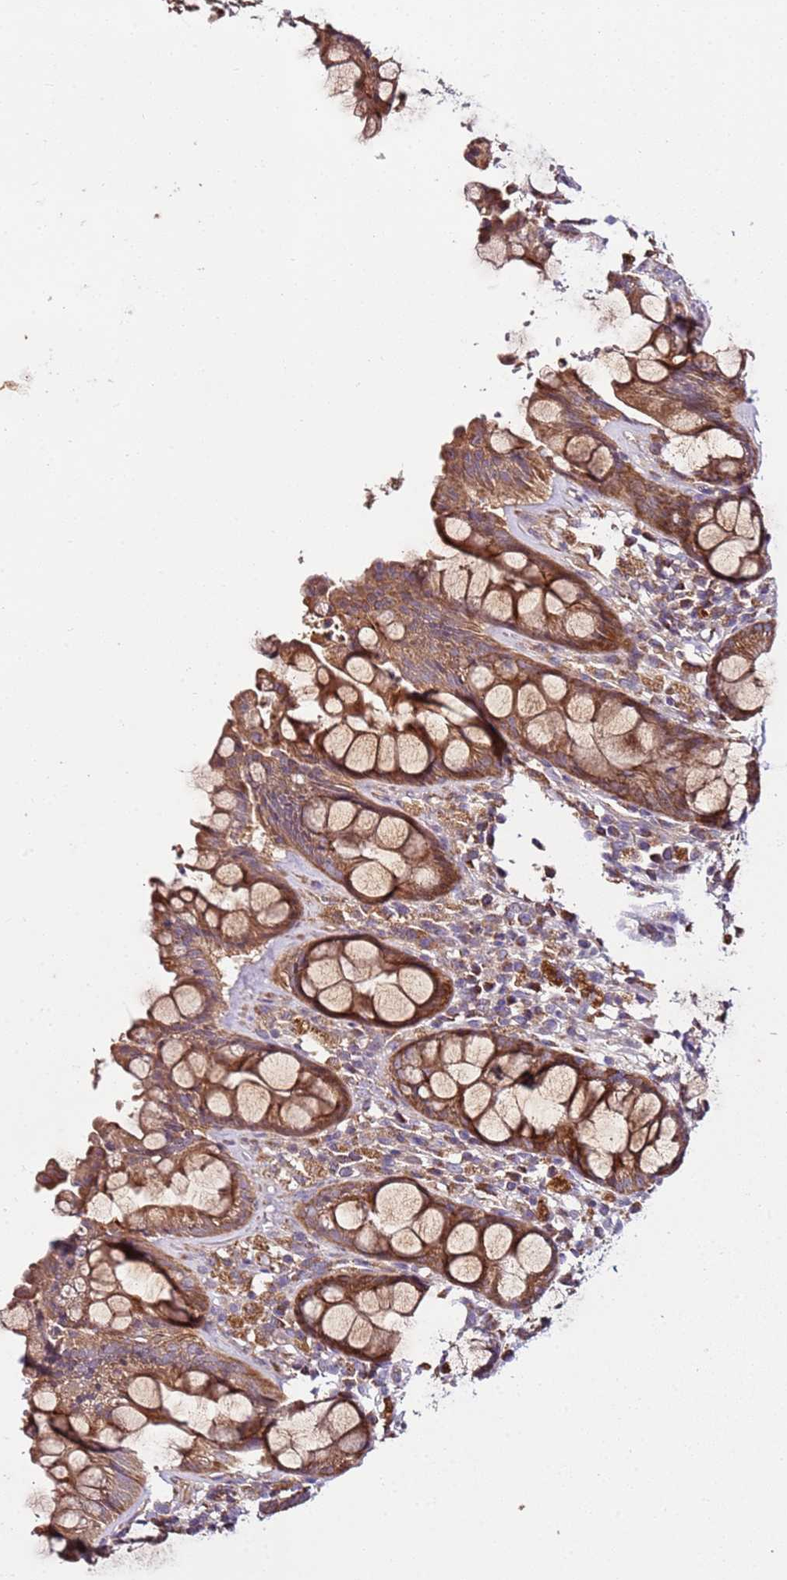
{"staining": {"intensity": "moderate", "quantity": ">75%", "location": "cytoplasmic/membranous"}, "tissue": "rectum", "cell_type": "Glandular cells", "image_type": "normal", "snomed": [{"axis": "morphology", "description": "Normal tissue, NOS"}, {"axis": "topography", "description": "Rectum"}], "caption": "Immunohistochemistry (DAB (3,3'-diaminobenzidine)) staining of benign human rectum exhibits moderate cytoplasmic/membranous protein staining in about >75% of glandular cells.", "gene": "KRTAP21", "patient": {"sex": "male", "age": 64}}